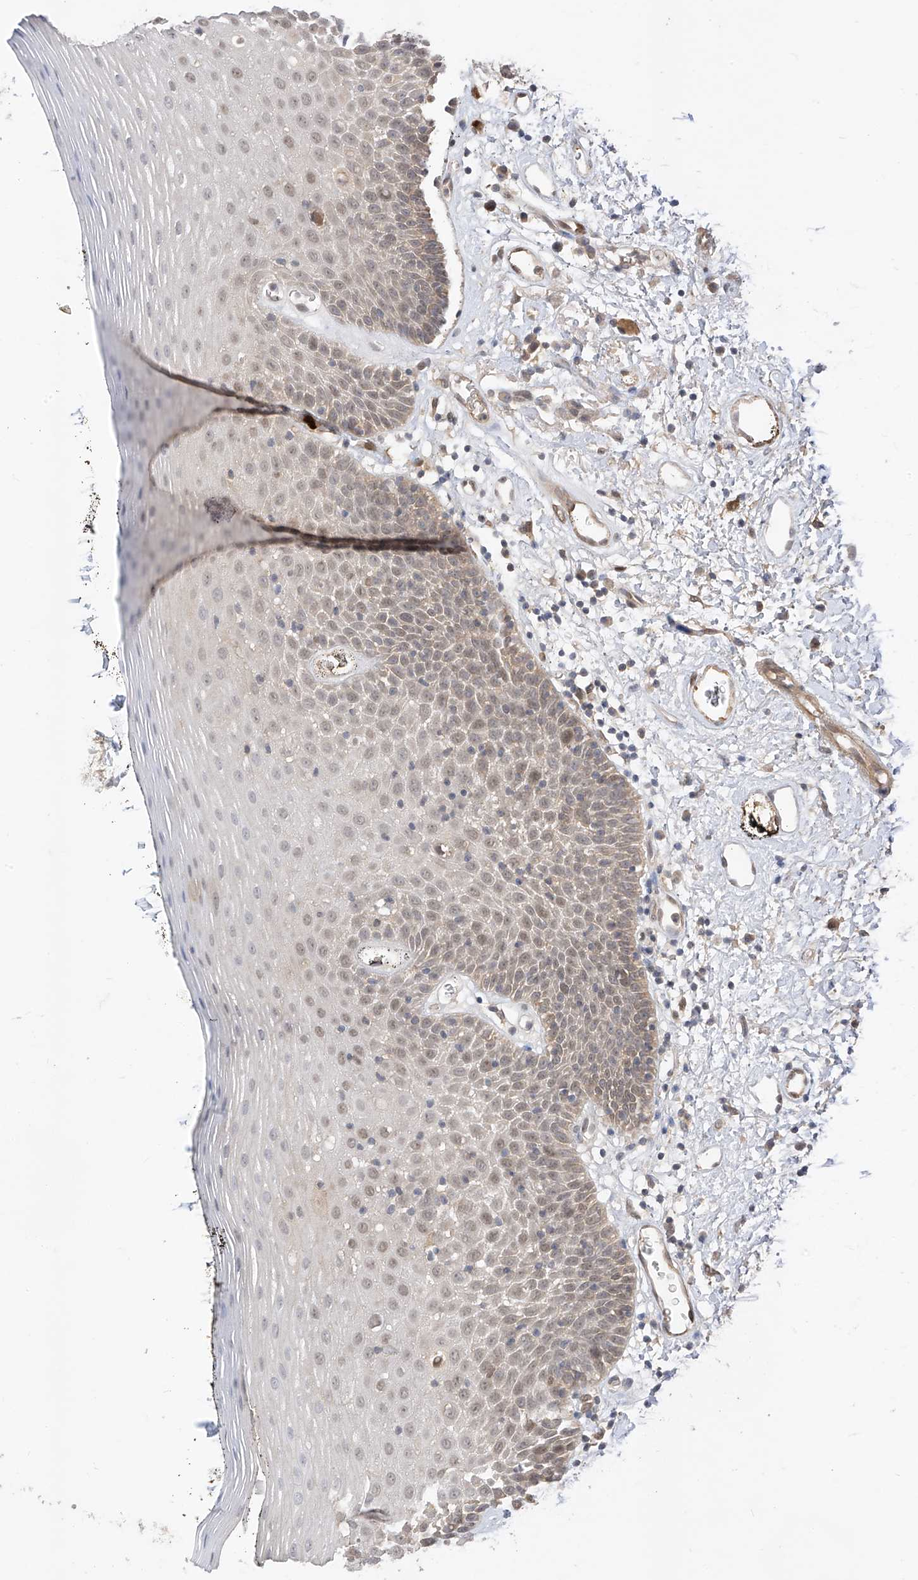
{"staining": {"intensity": "moderate", "quantity": "<25%", "location": "nuclear"}, "tissue": "oral mucosa", "cell_type": "Squamous epithelial cells", "image_type": "normal", "snomed": [{"axis": "morphology", "description": "Normal tissue, NOS"}, {"axis": "topography", "description": "Oral tissue"}], "caption": "Benign oral mucosa displays moderate nuclear staining in about <25% of squamous epithelial cells, visualized by immunohistochemistry. (DAB IHC with brightfield microscopy, high magnification).", "gene": "MRTFA", "patient": {"sex": "male", "age": 74}}